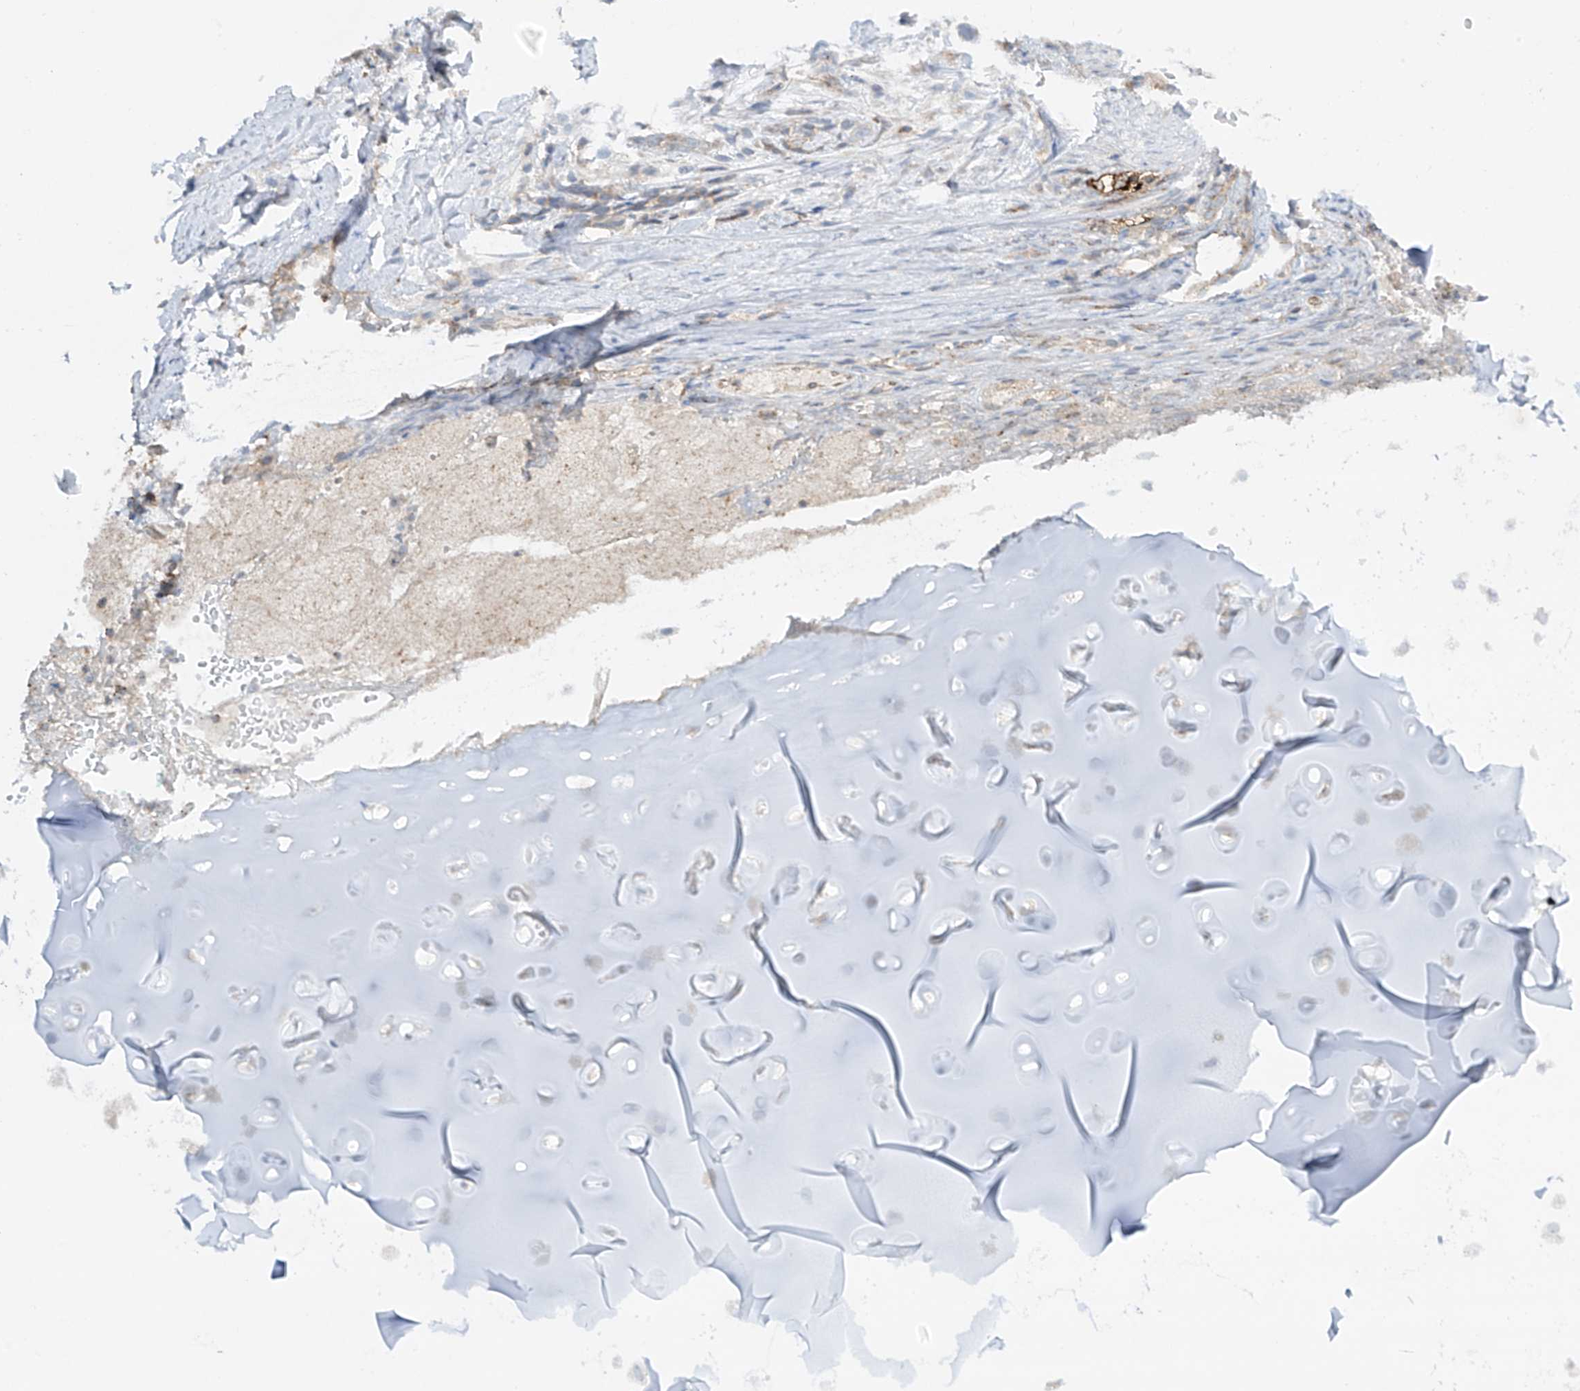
{"staining": {"intensity": "negative", "quantity": "none", "location": "none"}, "tissue": "adipose tissue", "cell_type": "Adipocytes", "image_type": "normal", "snomed": [{"axis": "morphology", "description": "Normal tissue, NOS"}, {"axis": "morphology", "description": "Basal cell carcinoma"}, {"axis": "topography", "description": "Cartilage tissue"}, {"axis": "topography", "description": "Nasopharynx"}, {"axis": "topography", "description": "Oral tissue"}], "caption": "Immunohistochemistry of unremarkable adipose tissue reveals no positivity in adipocytes.", "gene": "HLA", "patient": {"sex": "female", "age": 77}}